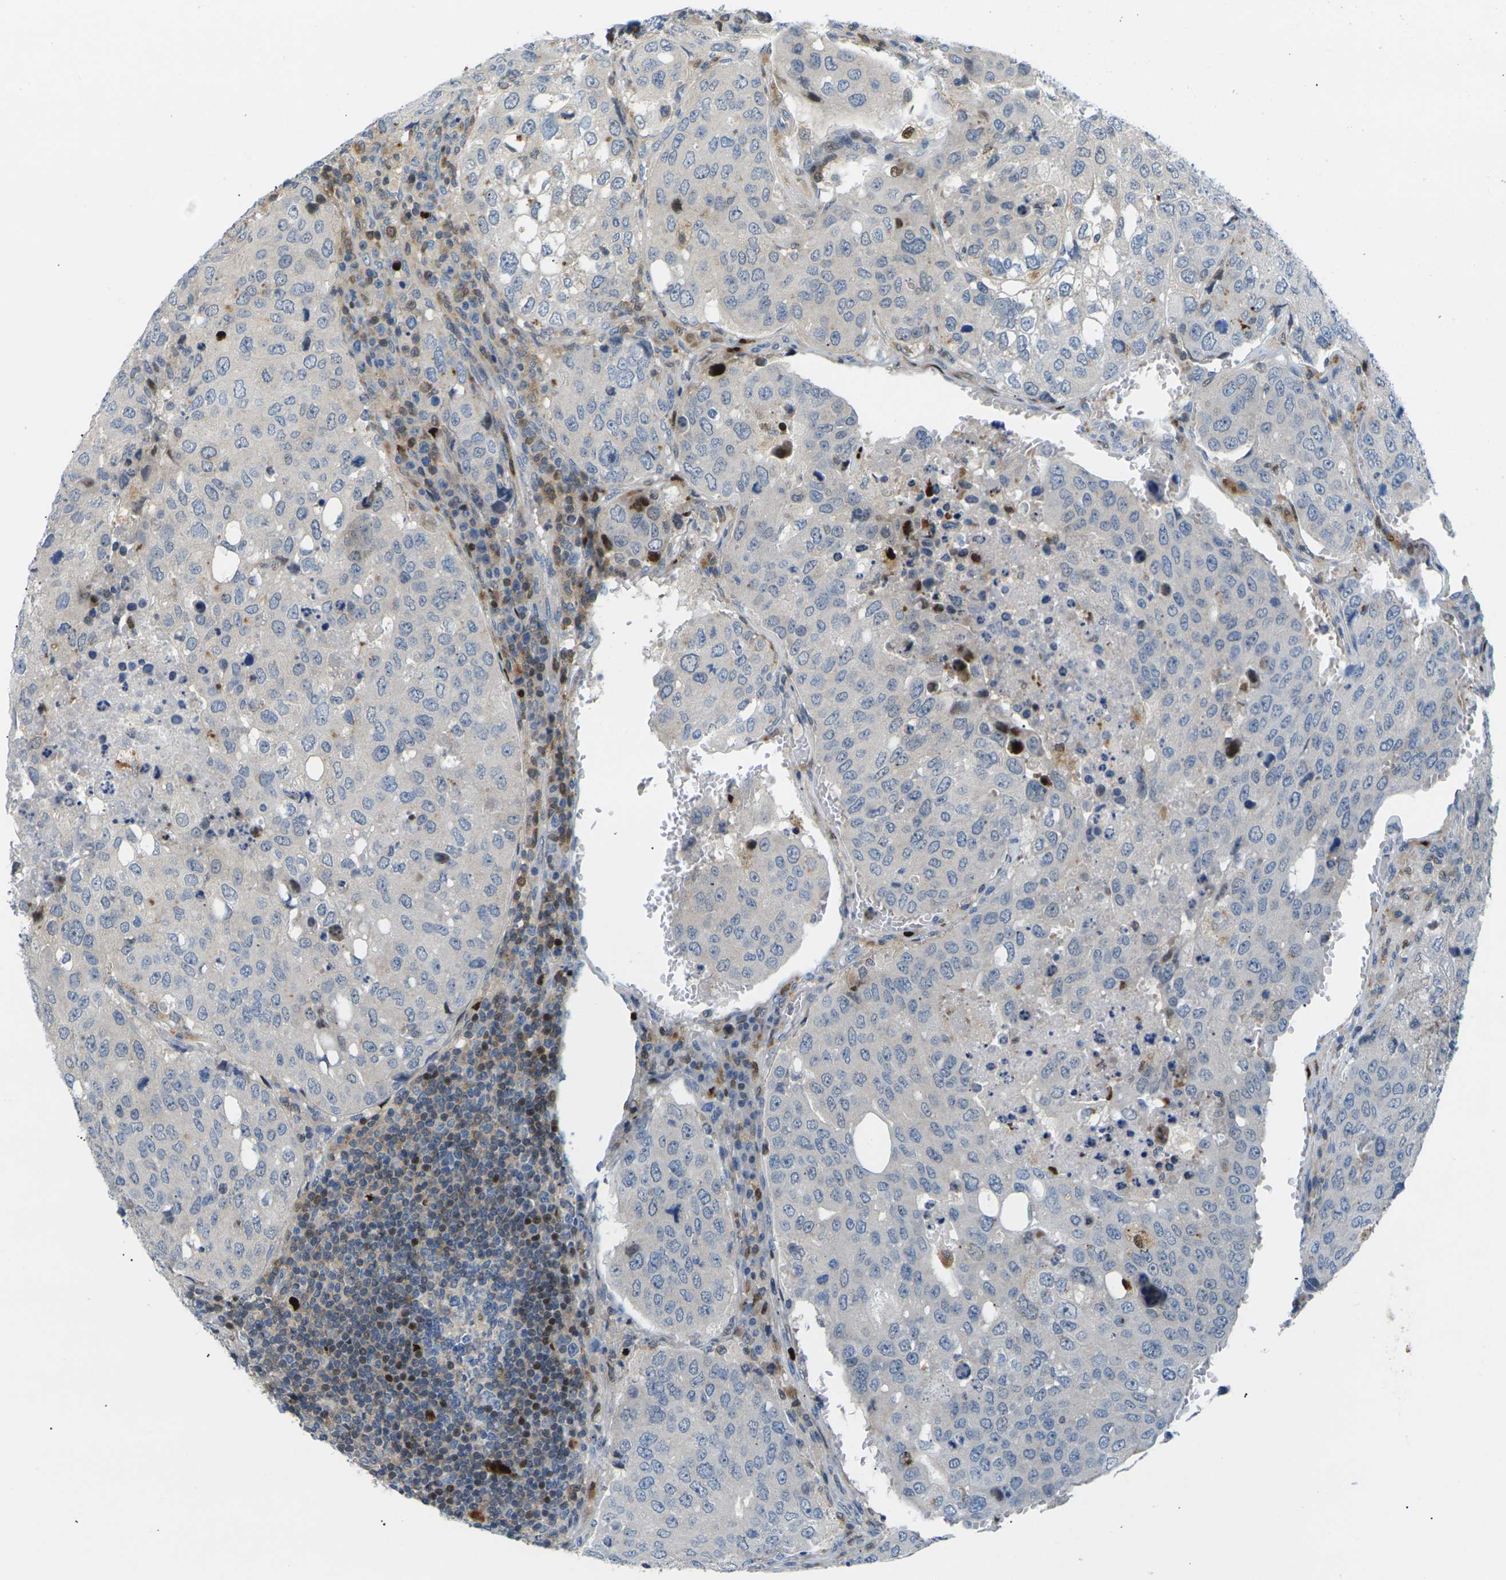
{"staining": {"intensity": "weak", "quantity": "<25%", "location": "cytoplasmic/membranous"}, "tissue": "urothelial cancer", "cell_type": "Tumor cells", "image_type": "cancer", "snomed": [{"axis": "morphology", "description": "Urothelial carcinoma, High grade"}, {"axis": "topography", "description": "Lymph node"}, {"axis": "topography", "description": "Urinary bladder"}], "caption": "Tumor cells are negative for protein expression in human urothelial cancer.", "gene": "RPS6KA3", "patient": {"sex": "male", "age": 51}}